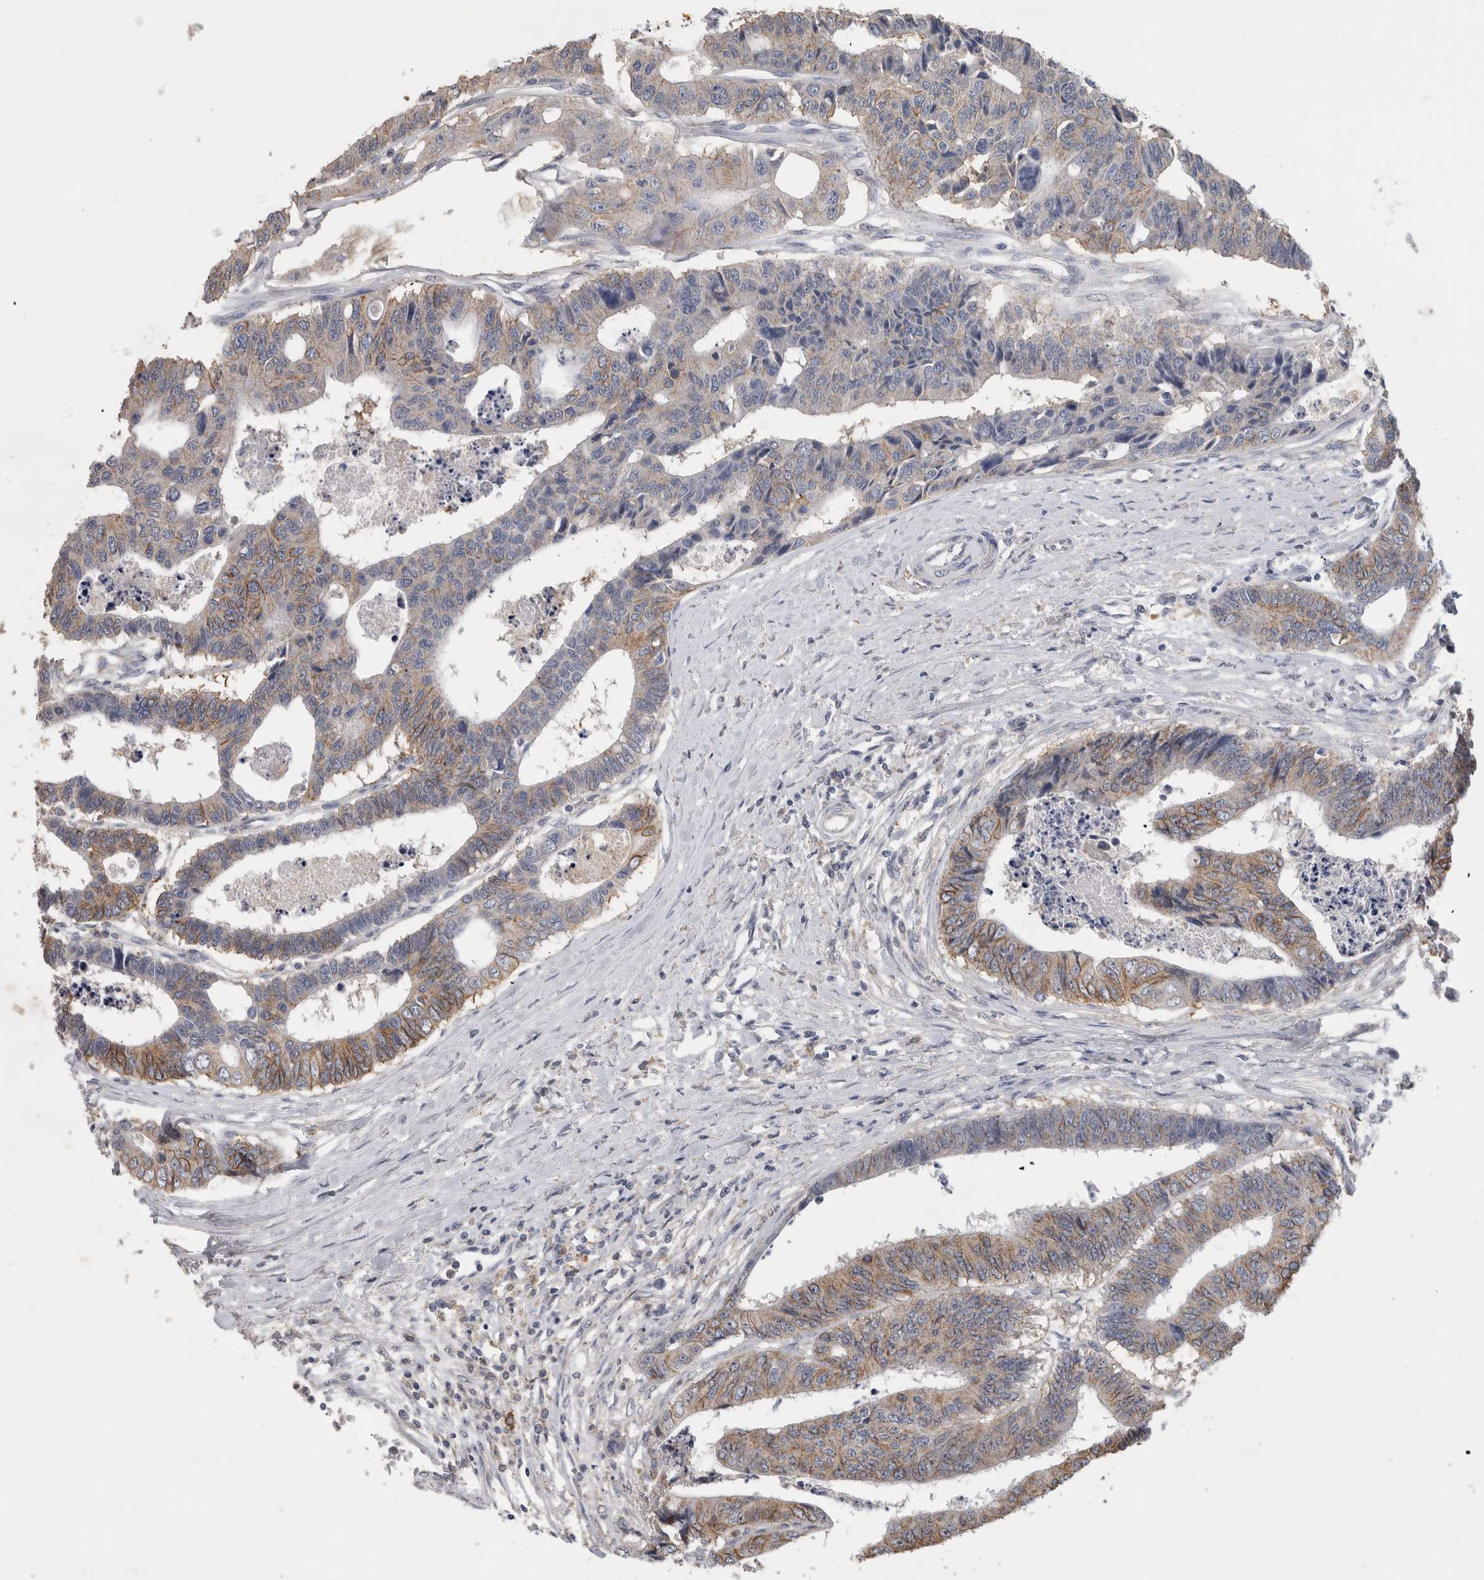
{"staining": {"intensity": "moderate", "quantity": "25%-75%", "location": "cytoplasmic/membranous"}, "tissue": "colorectal cancer", "cell_type": "Tumor cells", "image_type": "cancer", "snomed": [{"axis": "morphology", "description": "Adenocarcinoma, NOS"}, {"axis": "topography", "description": "Rectum"}], "caption": "A brown stain labels moderate cytoplasmic/membranous positivity of a protein in colorectal adenocarcinoma tumor cells.", "gene": "CNTFR", "patient": {"sex": "male", "age": 84}}